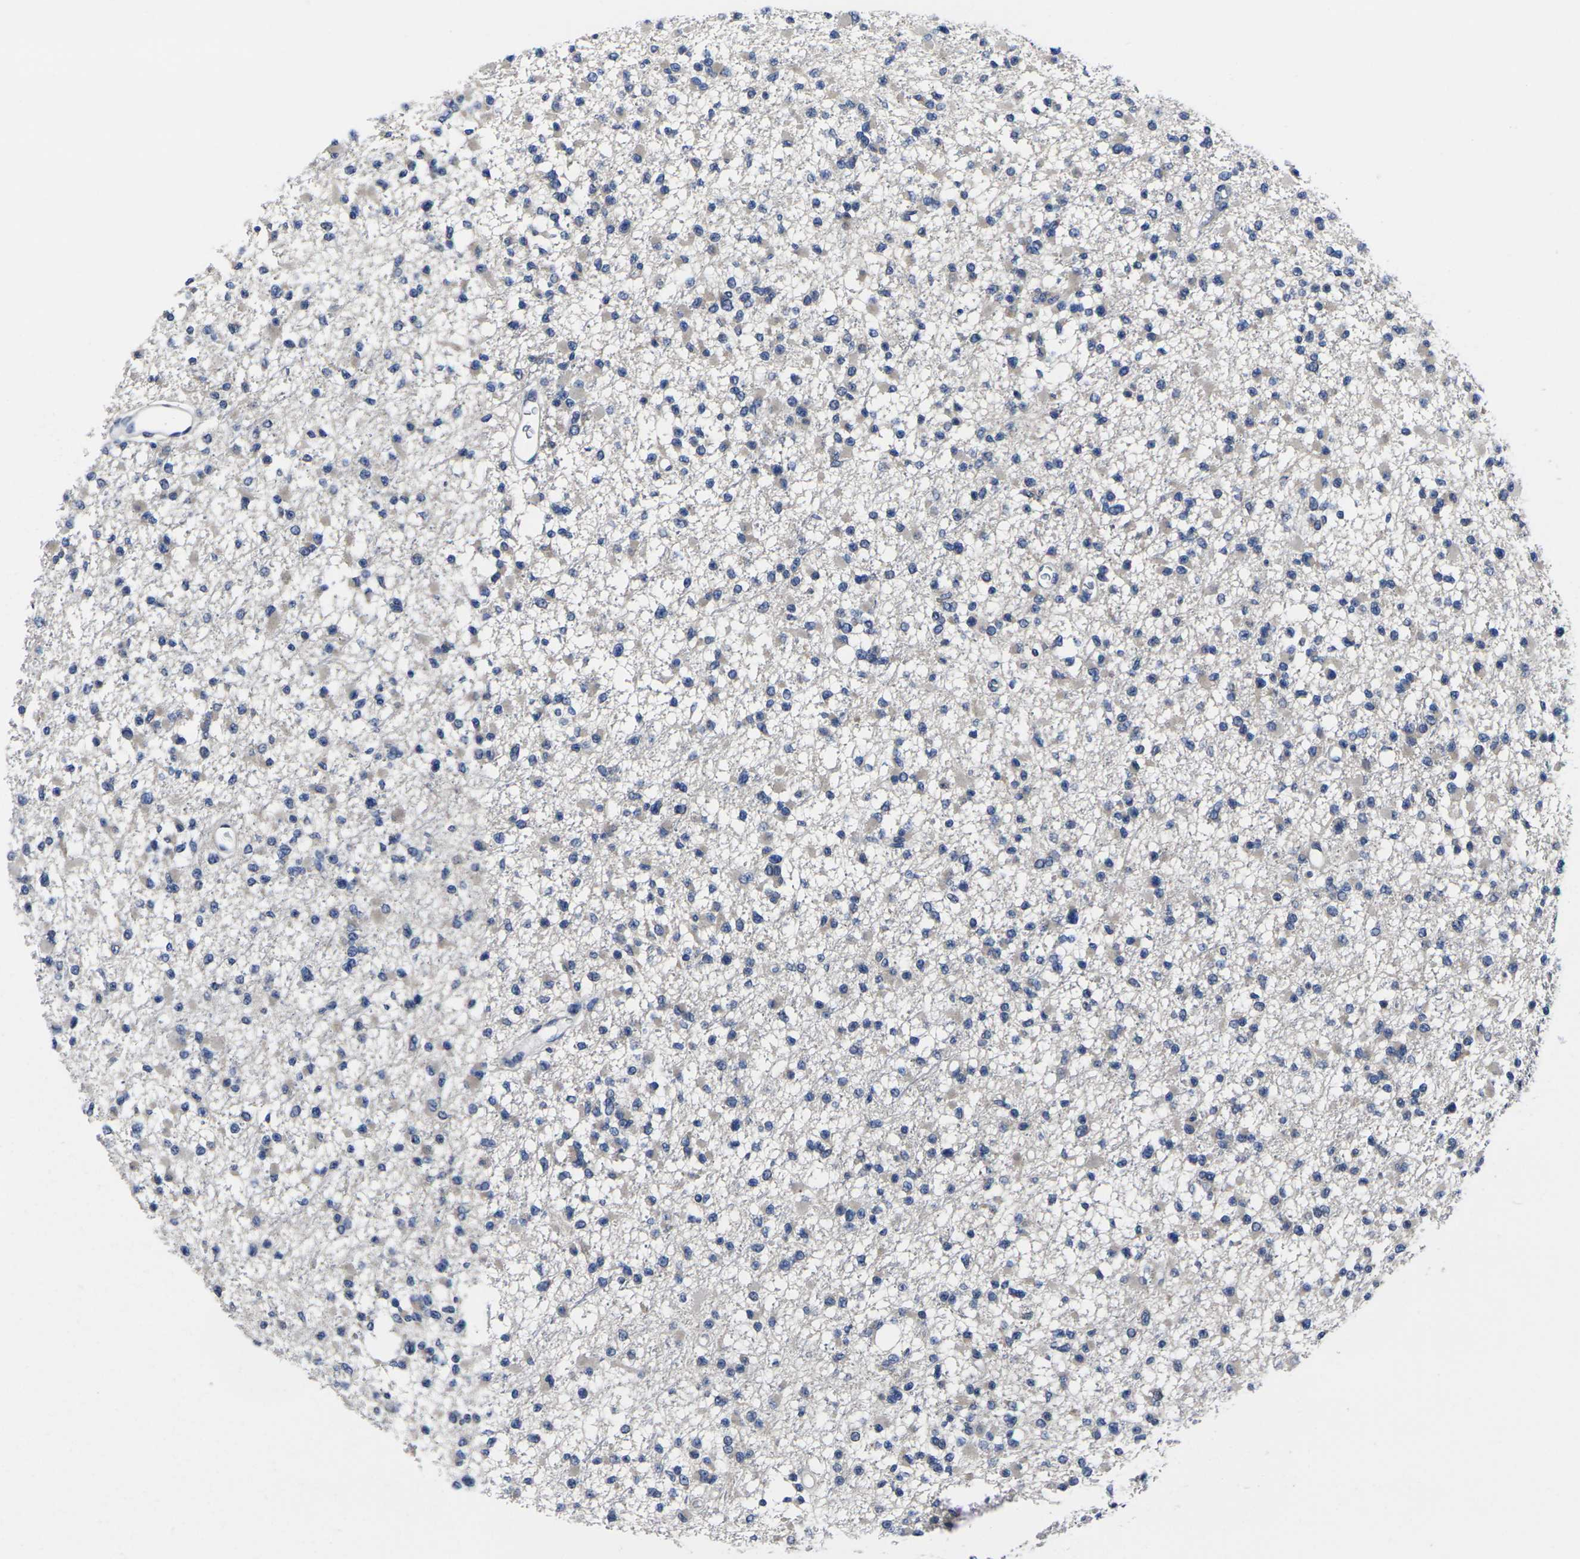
{"staining": {"intensity": "negative", "quantity": "none", "location": "none"}, "tissue": "glioma", "cell_type": "Tumor cells", "image_type": "cancer", "snomed": [{"axis": "morphology", "description": "Glioma, malignant, Low grade"}, {"axis": "topography", "description": "Brain"}], "caption": "DAB immunohistochemical staining of human malignant low-grade glioma reveals no significant staining in tumor cells.", "gene": "CYP2C8", "patient": {"sex": "female", "age": 22}}